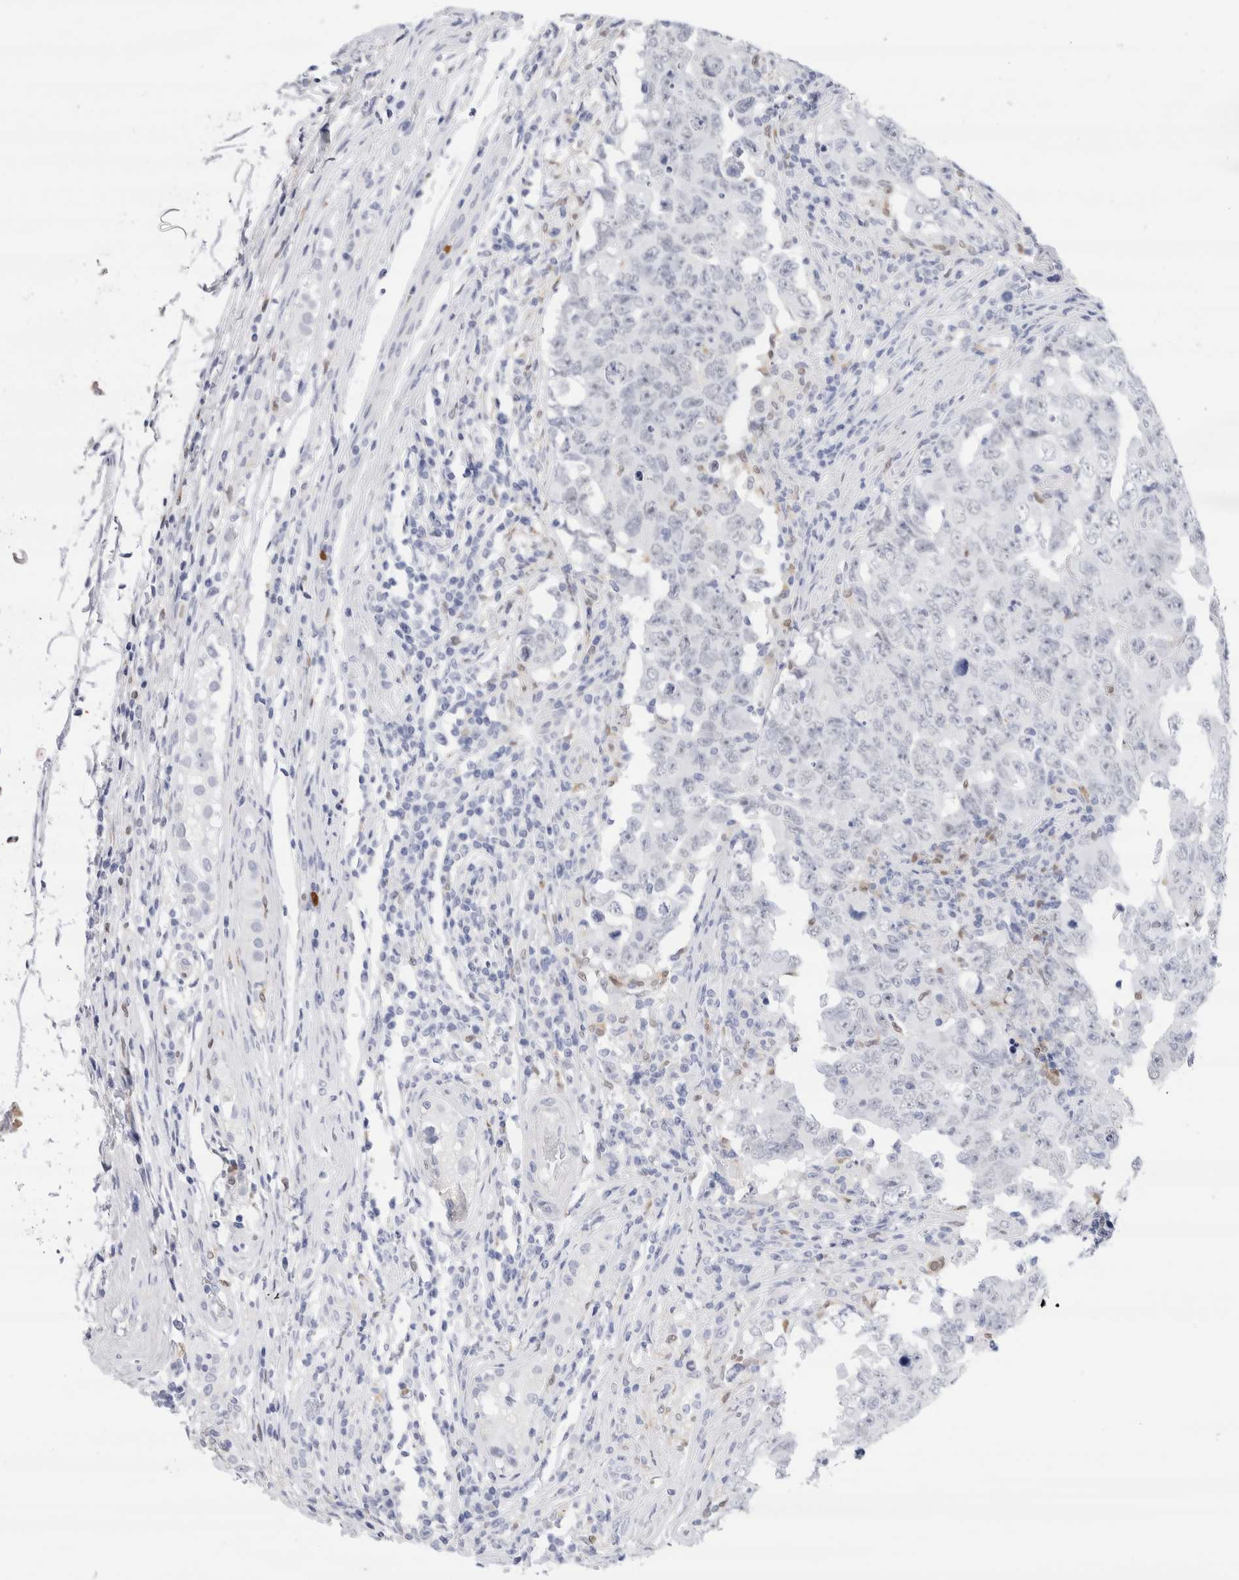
{"staining": {"intensity": "negative", "quantity": "none", "location": "none"}, "tissue": "testis cancer", "cell_type": "Tumor cells", "image_type": "cancer", "snomed": [{"axis": "morphology", "description": "Carcinoma, Embryonal, NOS"}, {"axis": "topography", "description": "Testis"}], "caption": "Tumor cells are negative for protein expression in human testis embryonal carcinoma.", "gene": "SLC10A5", "patient": {"sex": "male", "age": 26}}